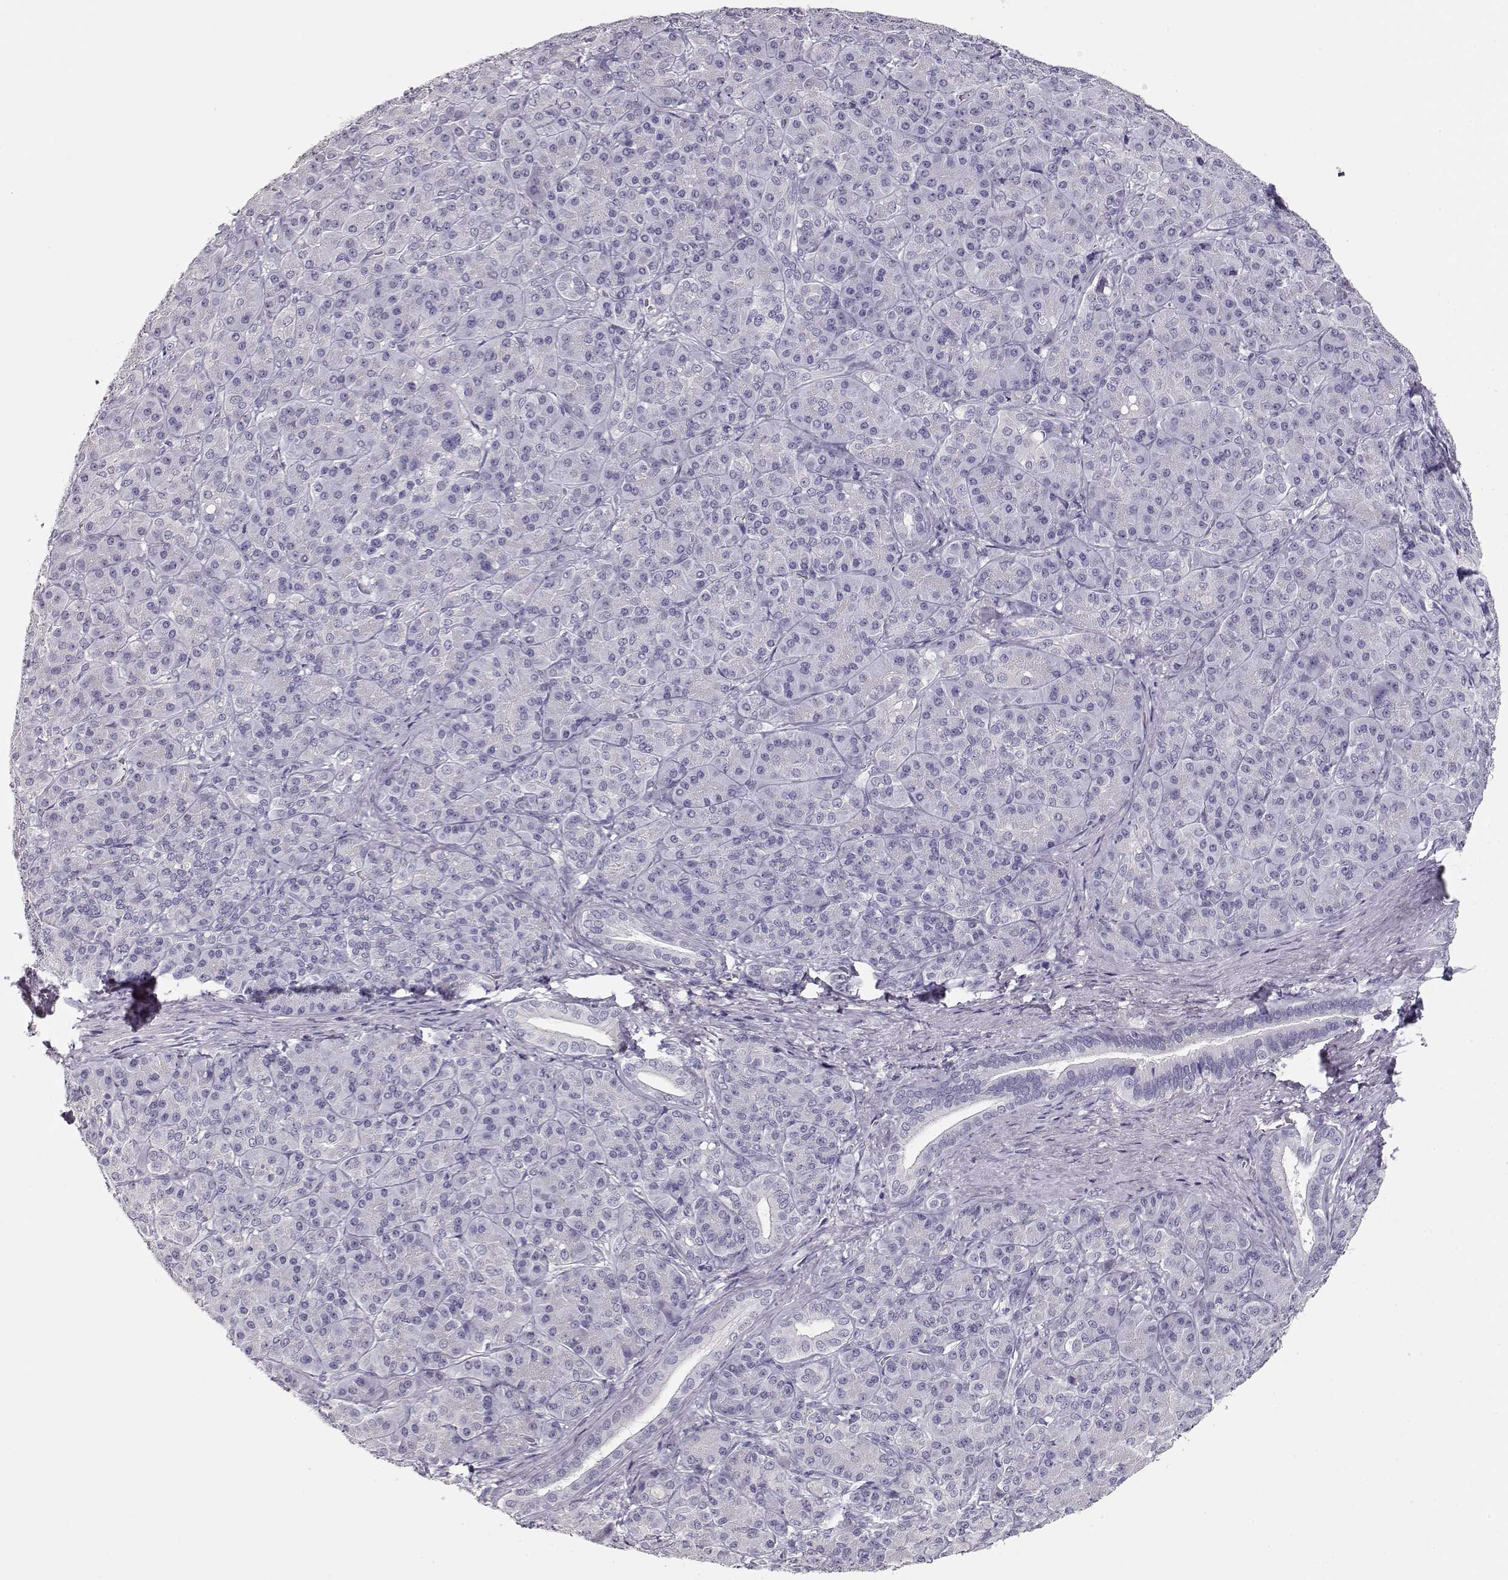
{"staining": {"intensity": "negative", "quantity": "none", "location": "none"}, "tissue": "pancreatic cancer", "cell_type": "Tumor cells", "image_type": "cancer", "snomed": [{"axis": "morphology", "description": "Normal tissue, NOS"}, {"axis": "morphology", "description": "Inflammation, NOS"}, {"axis": "morphology", "description": "Adenocarcinoma, NOS"}, {"axis": "topography", "description": "Pancreas"}], "caption": "A photomicrograph of pancreatic cancer stained for a protein demonstrates no brown staining in tumor cells. The staining is performed using DAB brown chromogen with nuclei counter-stained in using hematoxylin.", "gene": "MAGEC1", "patient": {"sex": "male", "age": 57}}